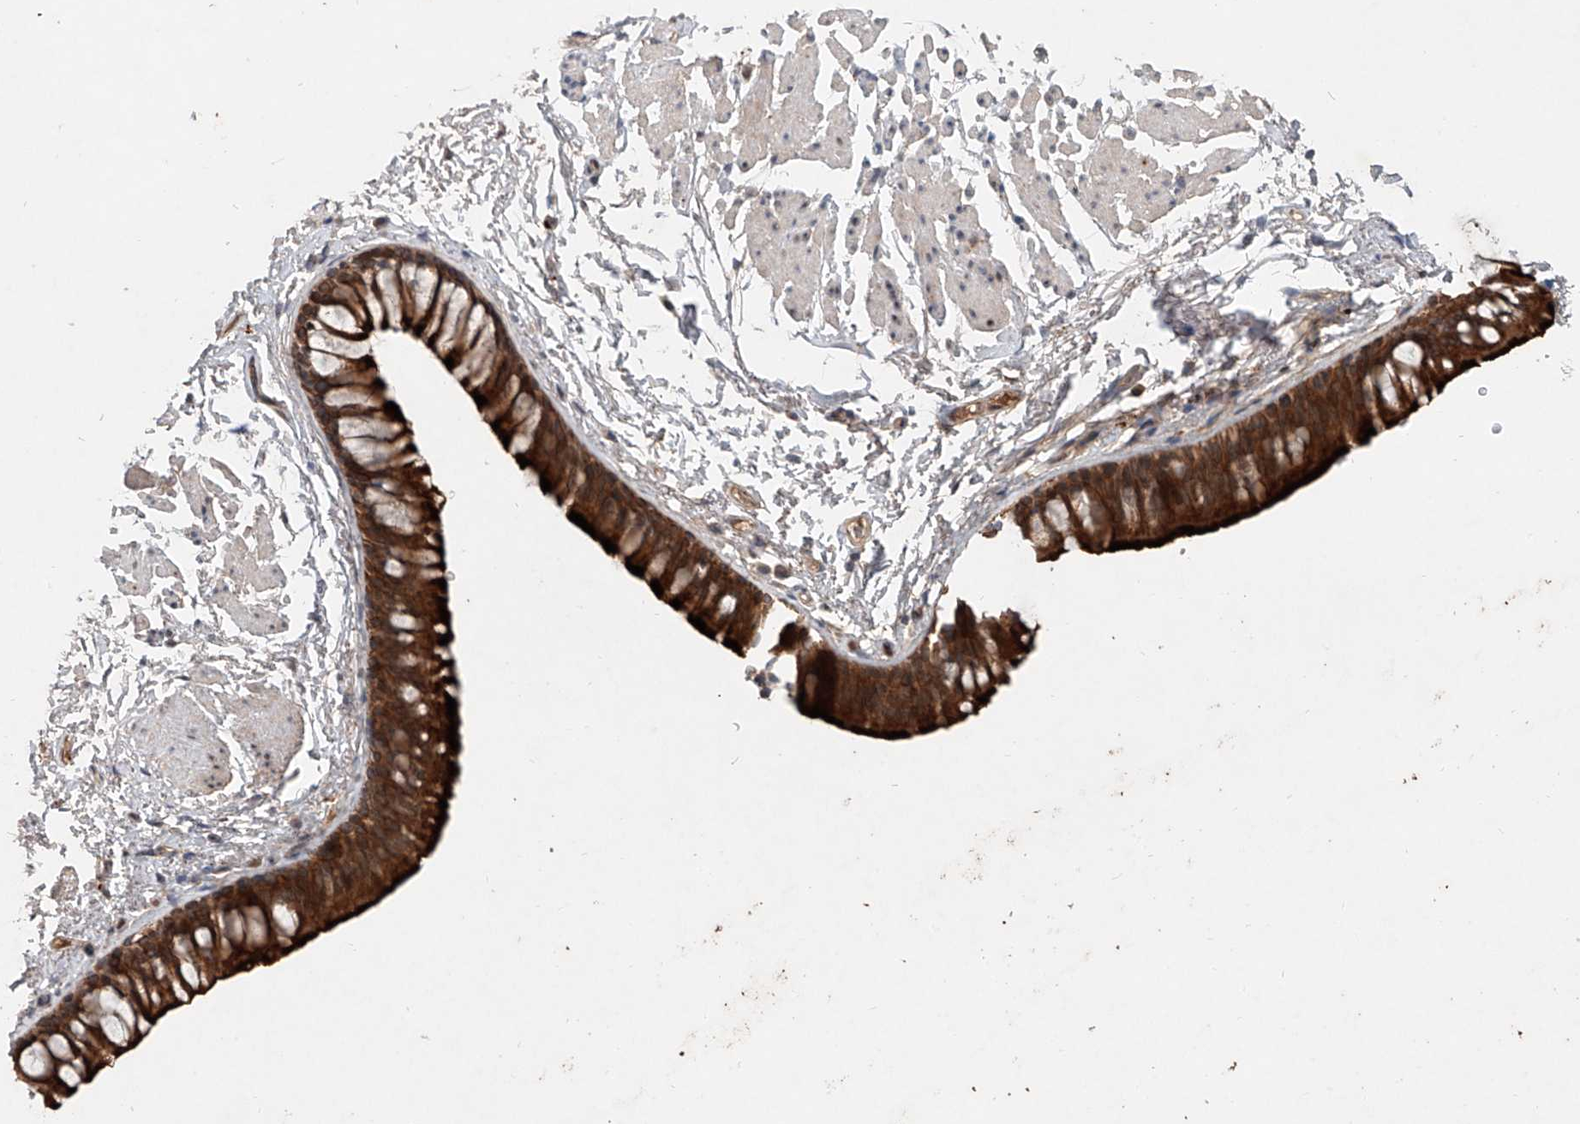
{"staining": {"intensity": "strong", "quantity": ">75%", "location": "cytoplasmic/membranous"}, "tissue": "bronchus", "cell_type": "Respiratory epithelial cells", "image_type": "normal", "snomed": [{"axis": "morphology", "description": "Normal tissue, NOS"}, {"axis": "topography", "description": "Cartilage tissue"}, {"axis": "topography", "description": "Bronchus"}], "caption": "About >75% of respiratory epithelial cells in benign human bronchus show strong cytoplasmic/membranous protein expression as visualized by brown immunohistochemical staining.", "gene": "IER5", "patient": {"sex": "female", "age": 73}}